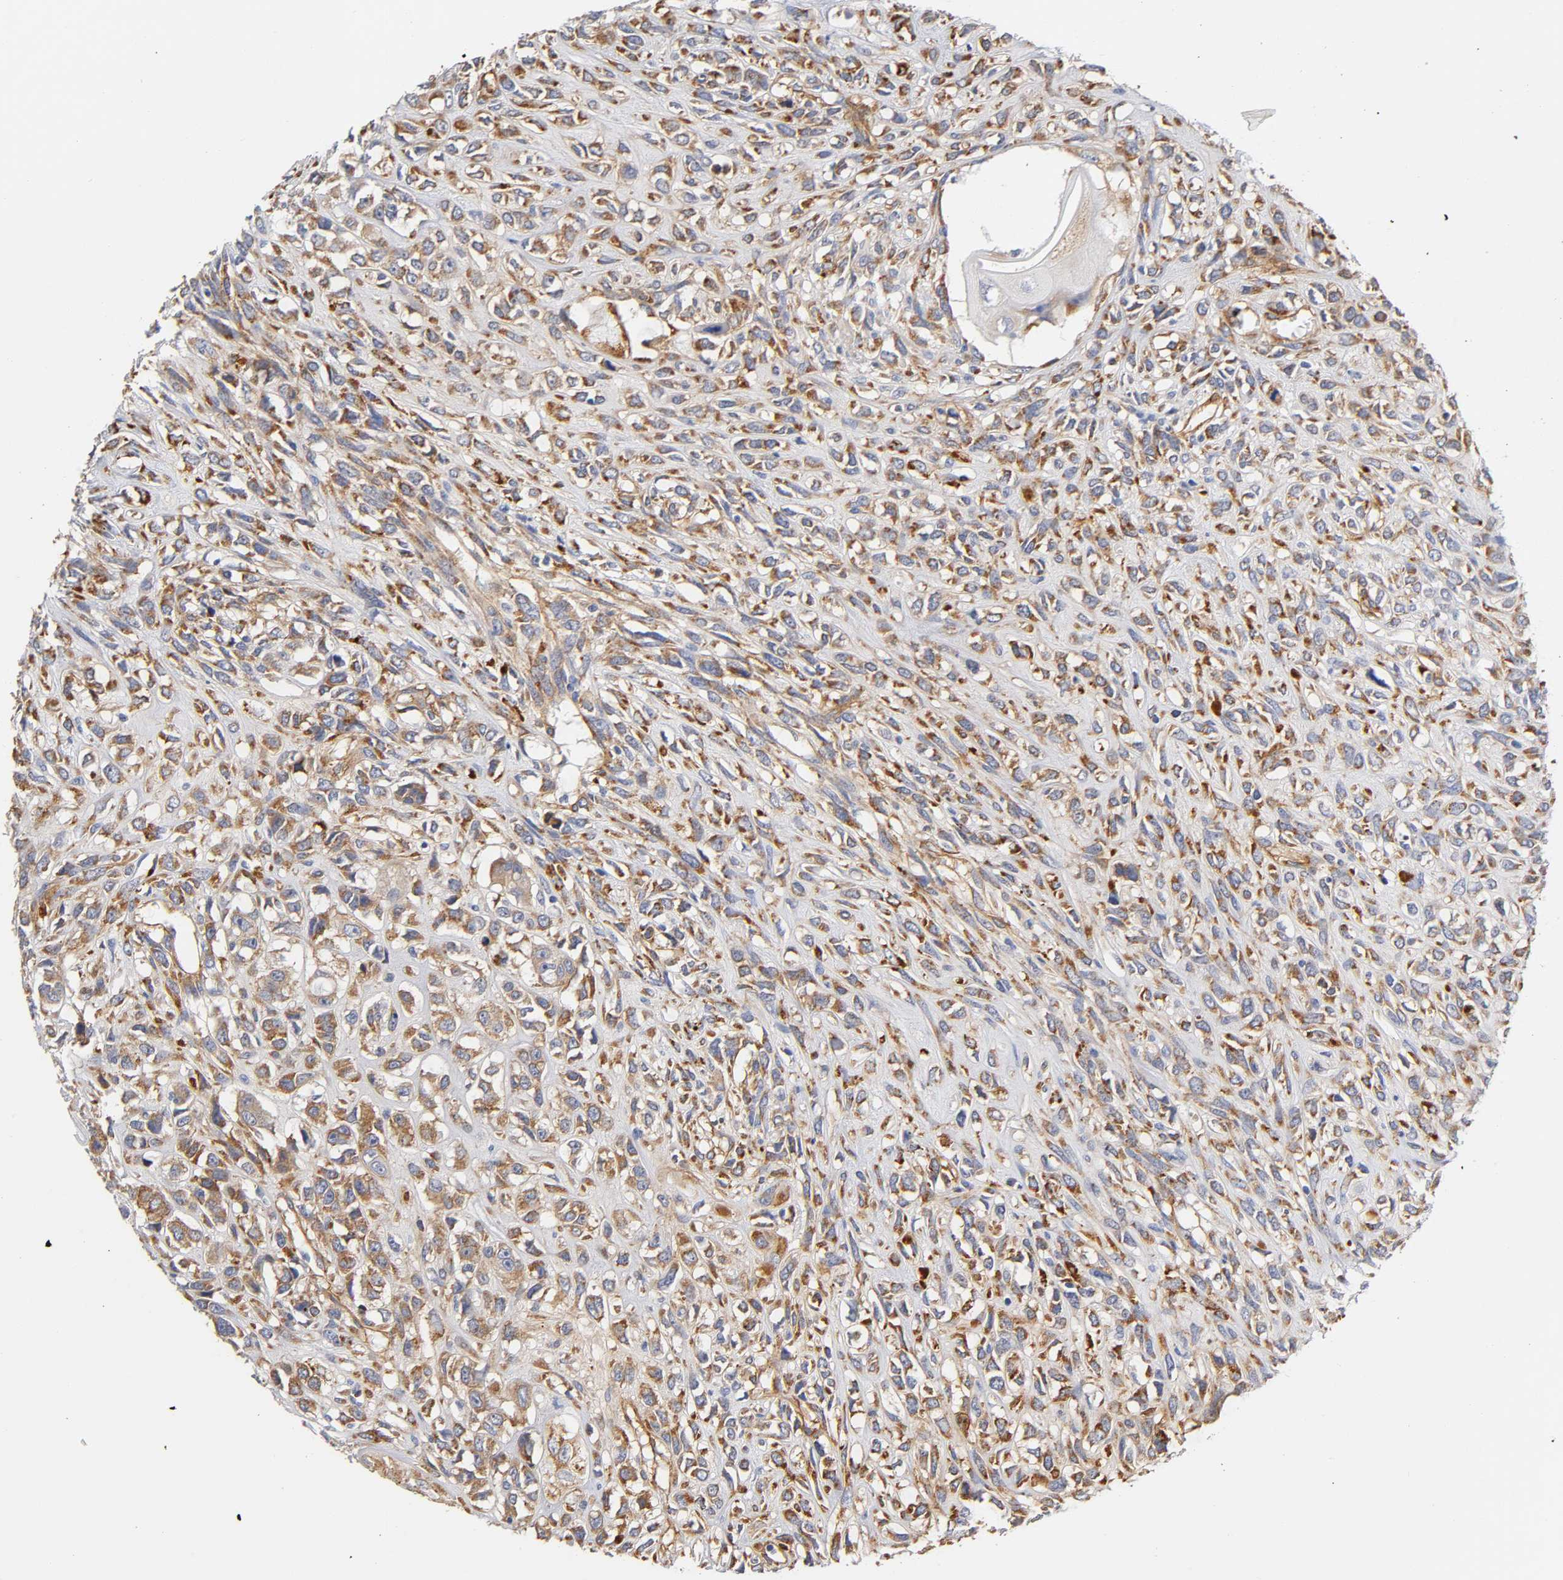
{"staining": {"intensity": "moderate", "quantity": ">75%", "location": "cytoplasmic/membranous"}, "tissue": "head and neck cancer", "cell_type": "Tumor cells", "image_type": "cancer", "snomed": [{"axis": "morphology", "description": "Necrosis, NOS"}, {"axis": "morphology", "description": "Neoplasm, malignant, NOS"}, {"axis": "topography", "description": "Salivary gland"}, {"axis": "topography", "description": "Head-Neck"}], "caption": "Head and neck neoplasm (malignant) stained with IHC shows moderate cytoplasmic/membranous positivity in approximately >75% of tumor cells.", "gene": "LAMB1", "patient": {"sex": "male", "age": 43}}